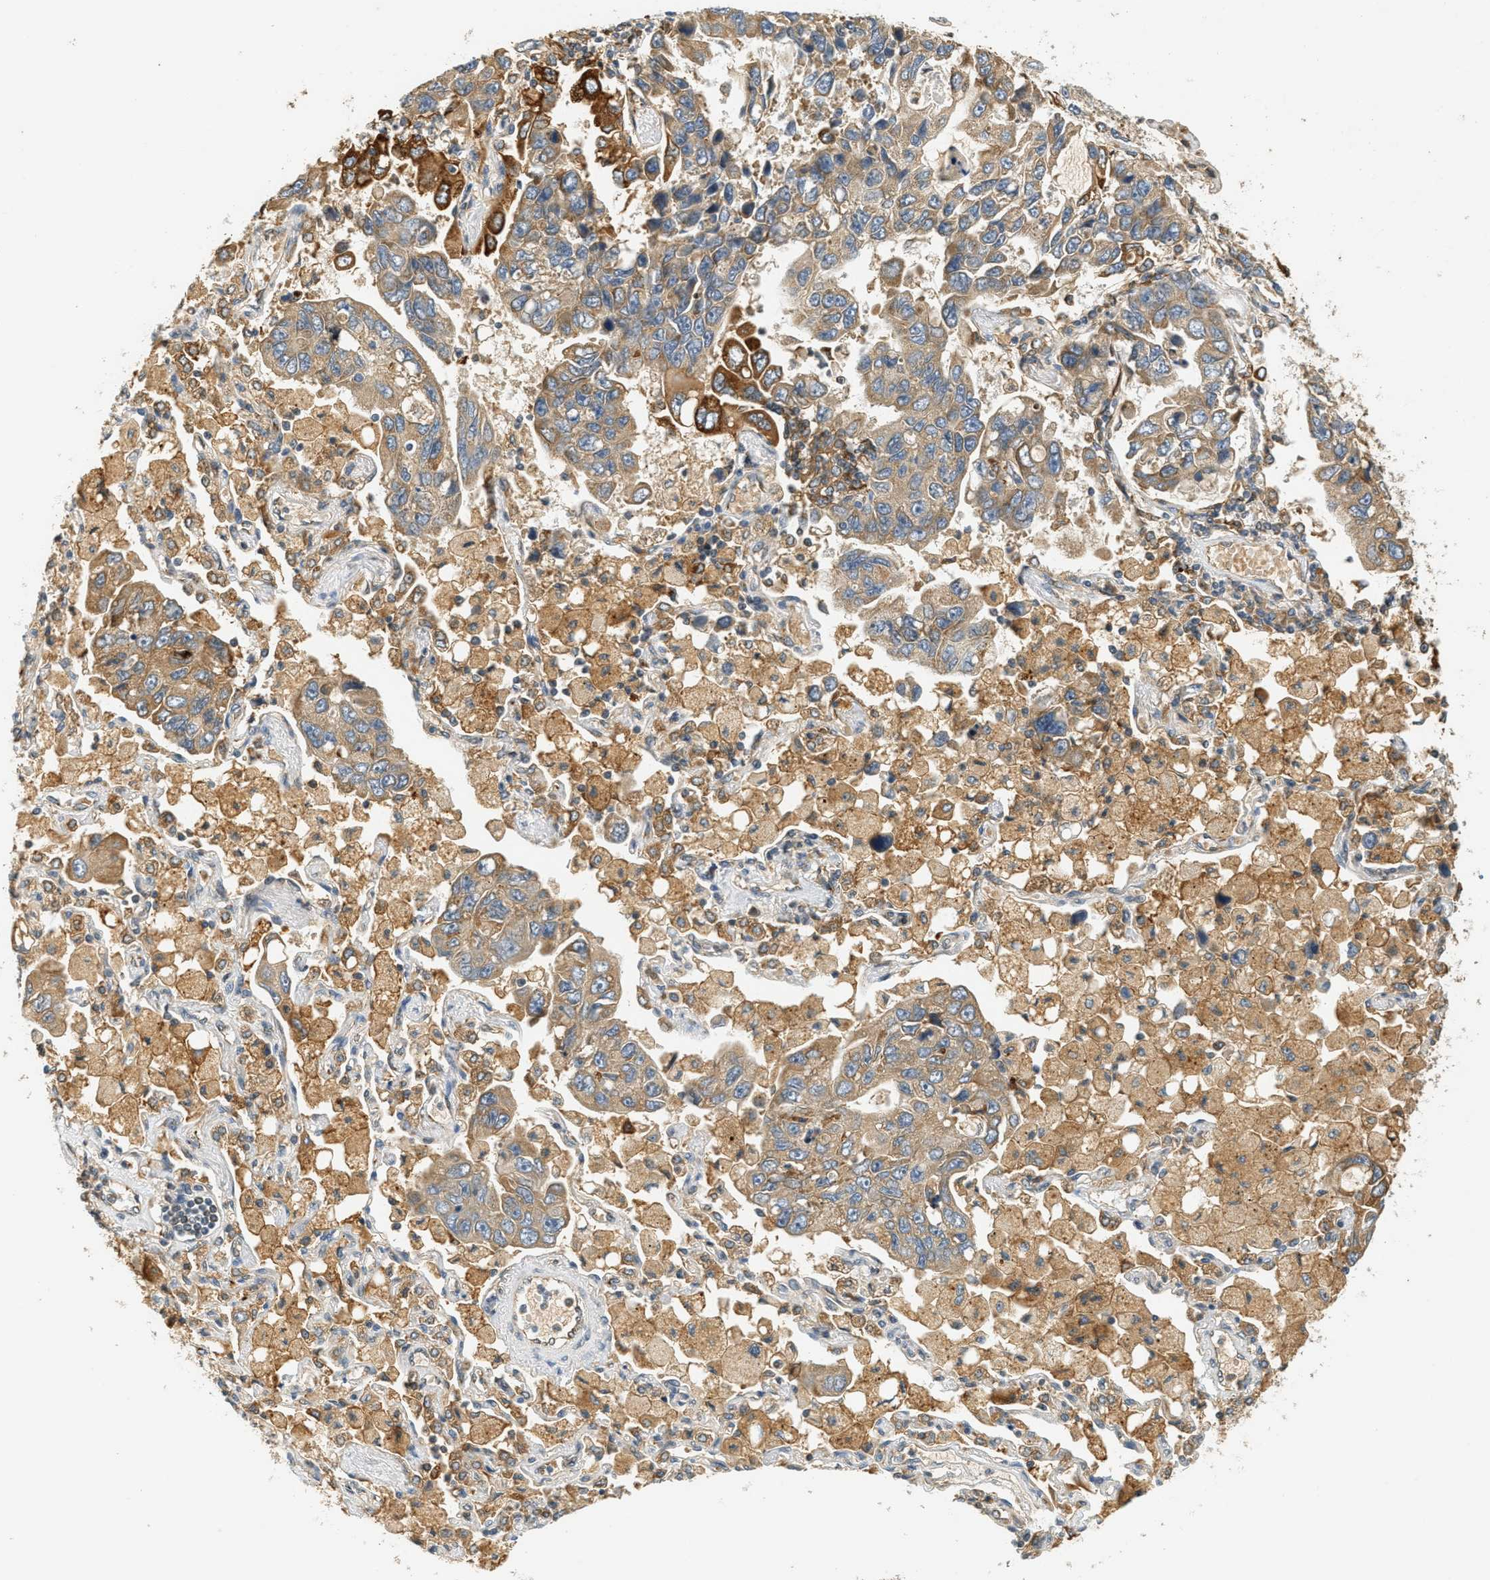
{"staining": {"intensity": "weak", "quantity": ">75%", "location": "cytoplasmic/membranous"}, "tissue": "lung cancer", "cell_type": "Tumor cells", "image_type": "cancer", "snomed": [{"axis": "morphology", "description": "Adenocarcinoma, NOS"}, {"axis": "topography", "description": "Lung"}], "caption": "This photomicrograph demonstrates immunohistochemistry (IHC) staining of lung adenocarcinoma, with low weak cytoplasmic/membranous expression in approximately >75% of tumor cells.", "gene": "PDK1", "patient": {"sex": "male", "age": 64}}